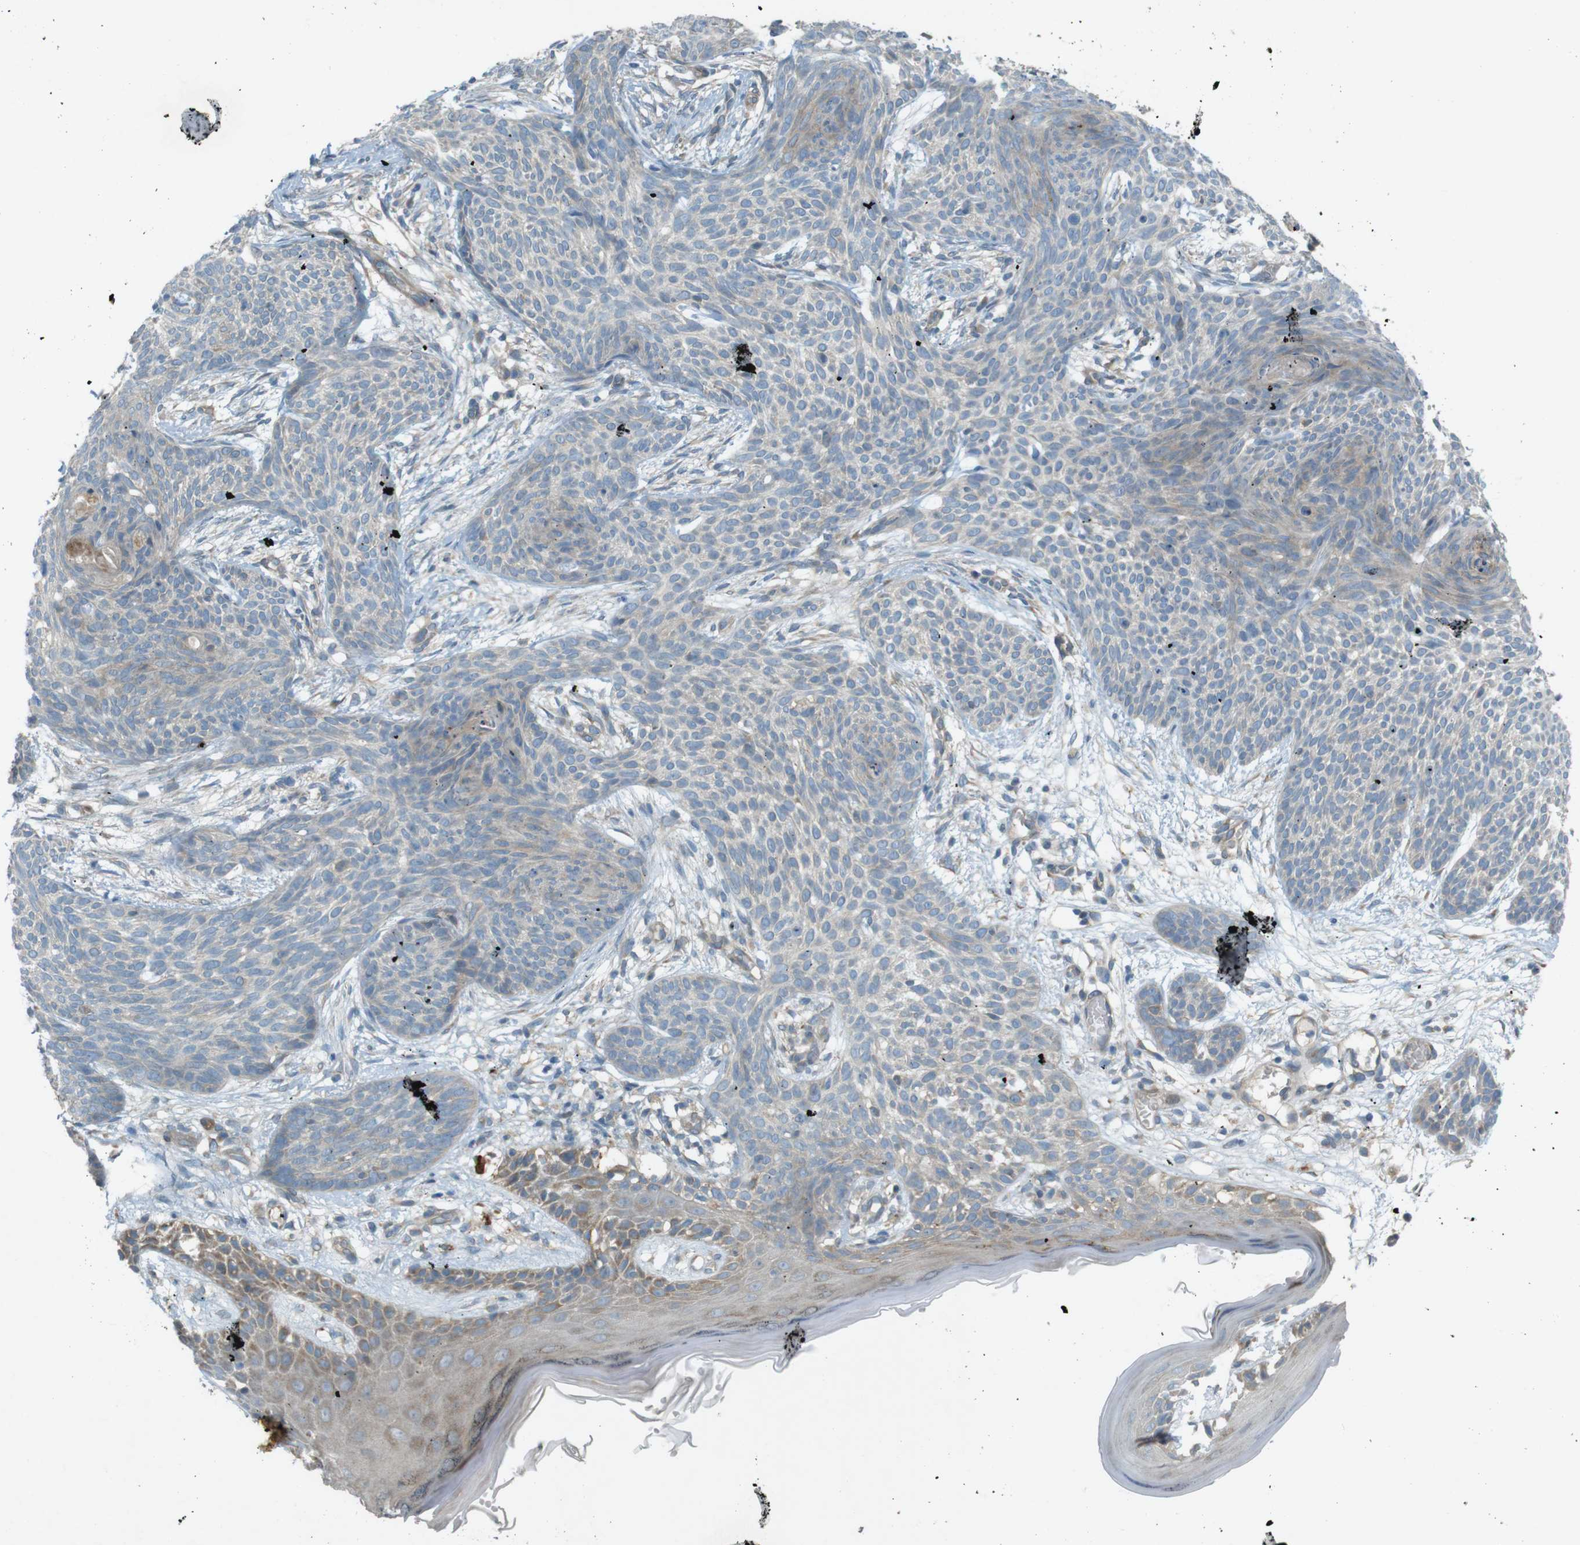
{"staining": {"intensity": "weak", "quantity": "<25%", "location": "cytoplasmic/membranous"}, "tissue": "skin cancer", "cell_type": "Tumor cells", "image_type": "cancer", "snomed": [{"axis": "morphology", "description": "Basal cell carcinoma"}, {"axis": "topography", "description": "Skin"}], "caption": "This is a micrograph of immunohistochemistry staining of skin cancer, which shows no positivity in tumor cells.", "gene": "TMEM41B", "patient": {"sex": "female", "age": 59}}